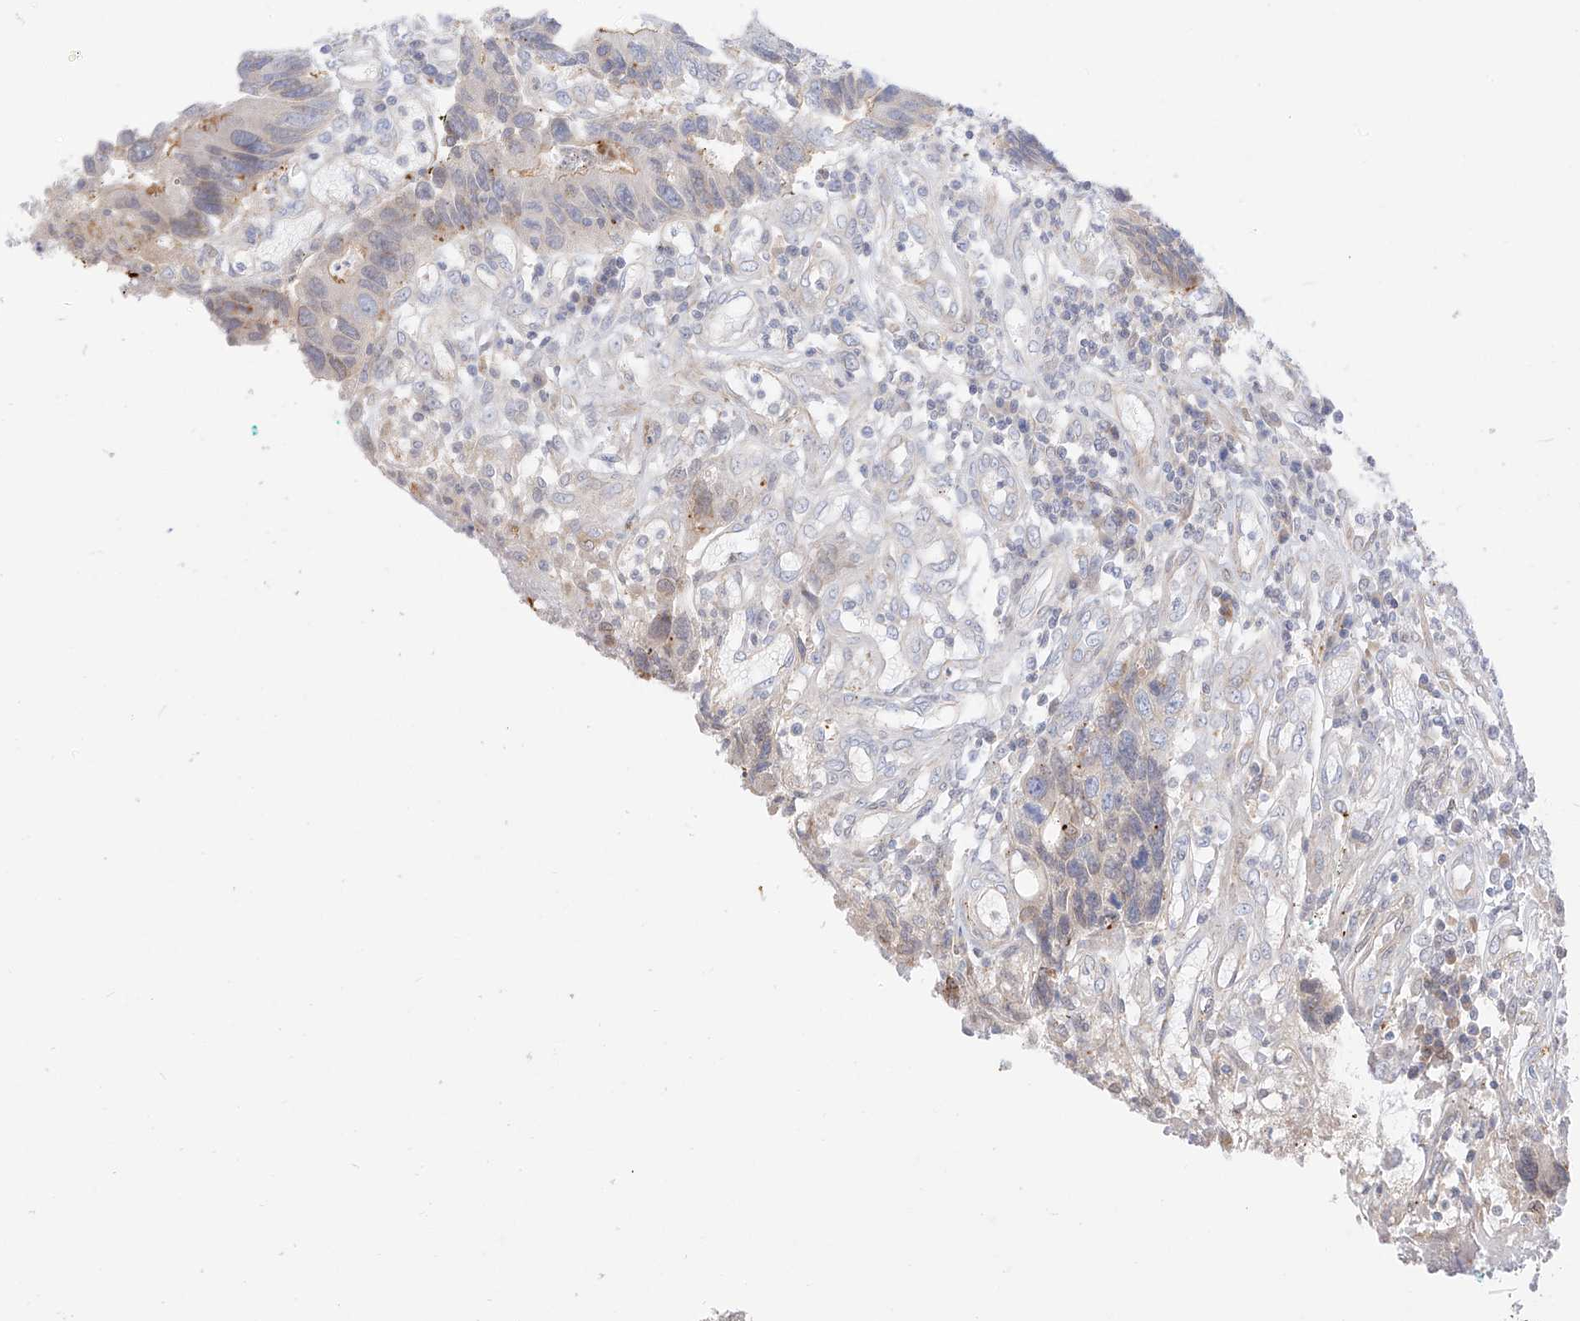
{"staining": {"intensity": "moderate", "quantity": "<25%", "location": "cytoplasmic/membranous"}, "tissue": "colorectal cancer", "cell_type": "Tumor cells", "image_type": "cancer", "snomed": [{"axis": "morphology", "description": "Adenocarcinoma, NOS"}, {"axis": "topography", "description": "Rectum"}], "caption": "Protein staining of colorectal adenocarcinoma tissue demonstrates moderate cytoplasmic/membranous staining in approximately <25% of tumor cells.", "gene": "PCYOX1", "patient": {"sex": "male", "age": 84}}